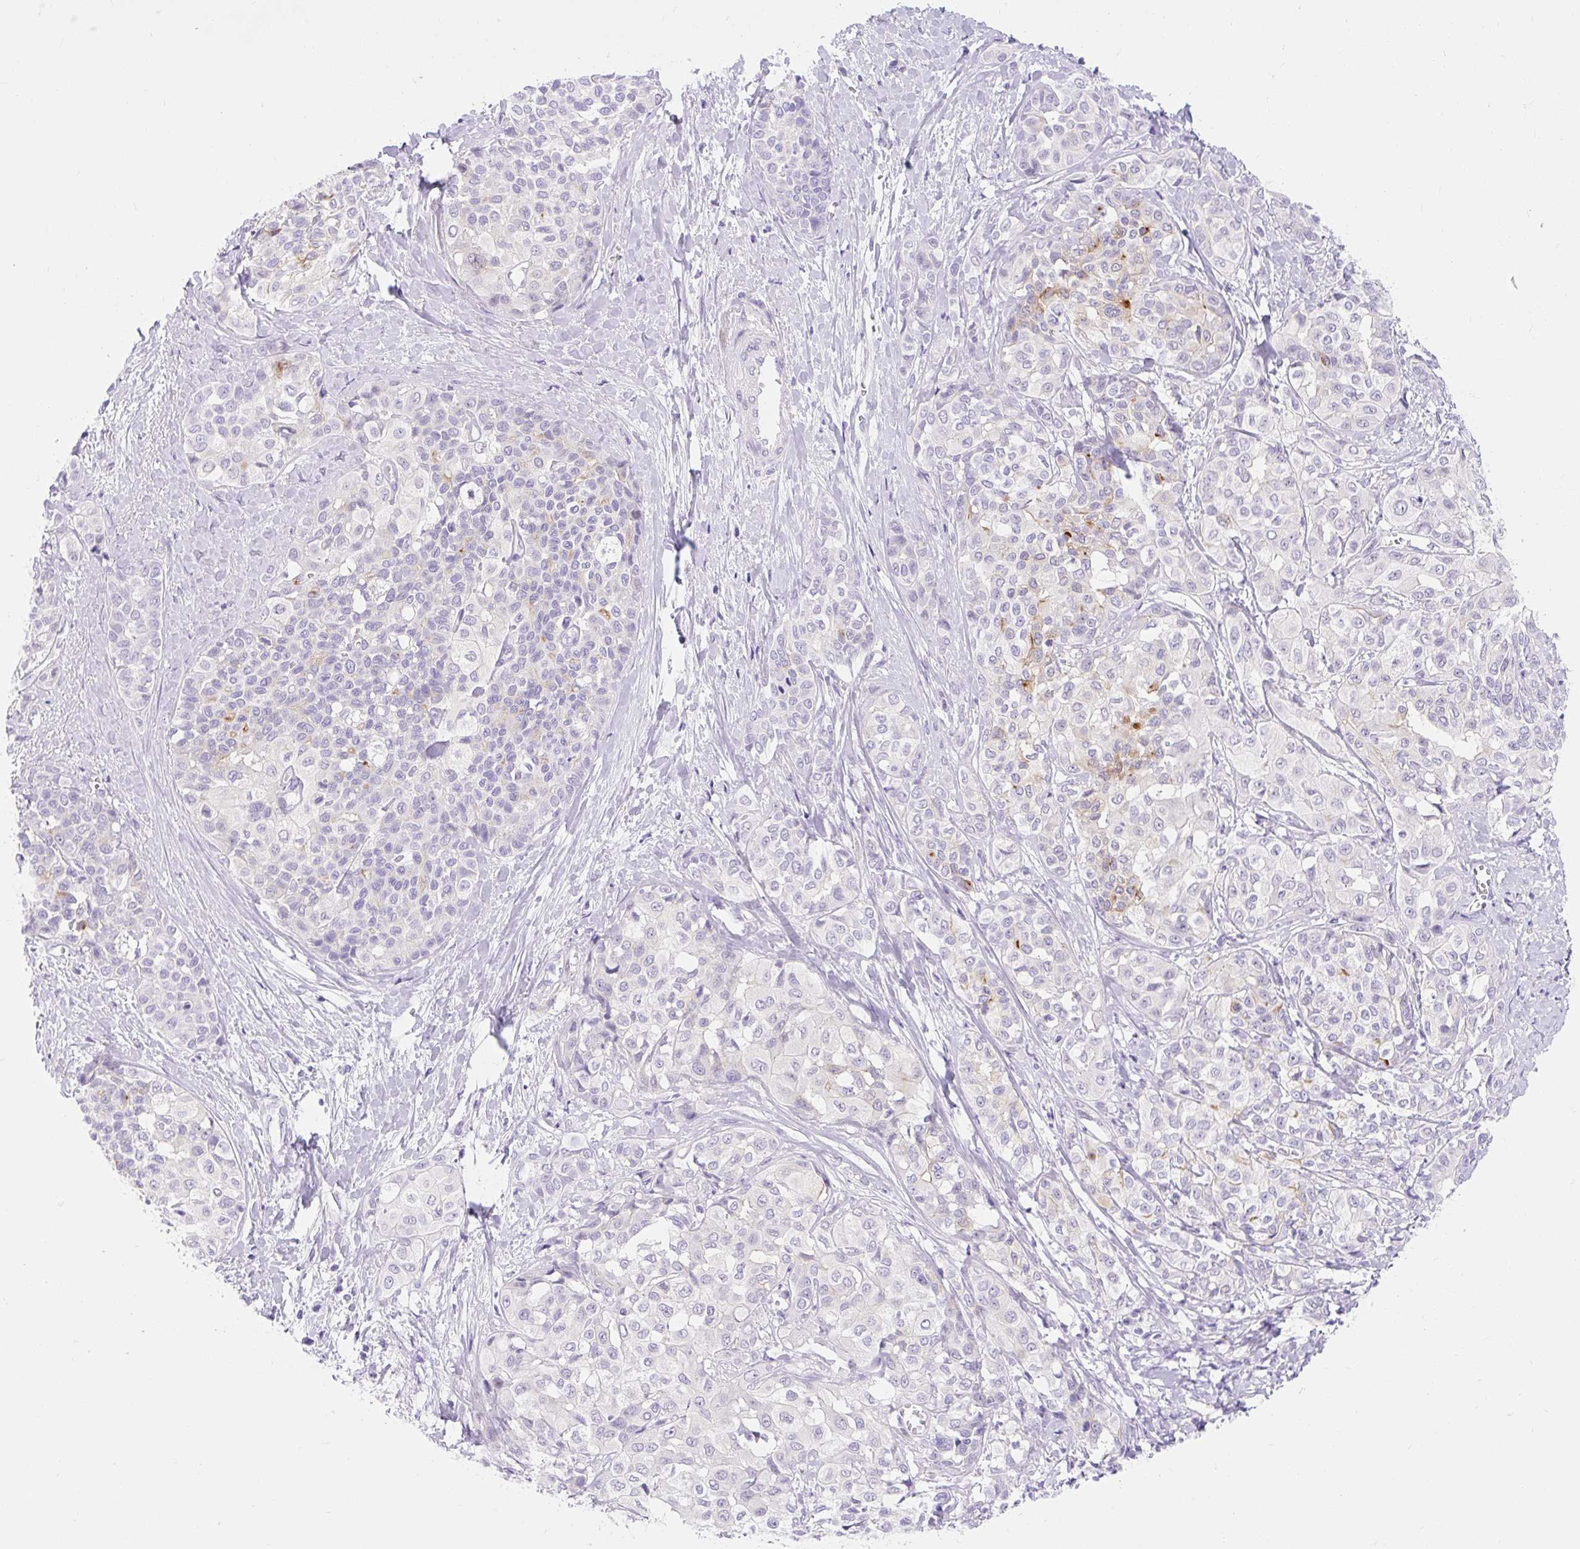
{"staining": {"intensity": "negative", "quantity": "none", "location": "none"}, "tissue": "liver cancer", "cell_type": "Tumor cells", "image_type": "cancer", "snomed": [{"axis": "morphology", "description": "Cholangiocarcinoma"}, {"axis": "topography", "description": "Liver"}], "caption": "Immunohistochemistry photomicrograph of human cholangiocarcinoma (liver) stained for a protein (brown), which reveals no expression in tumor cells. (DAB (3,3'-diaminobenzidine) IHC visualized using brightfield microscopy, high magnification).", "gene": "SLC28A1", "patient": {"sex": "female", "age": 77}}